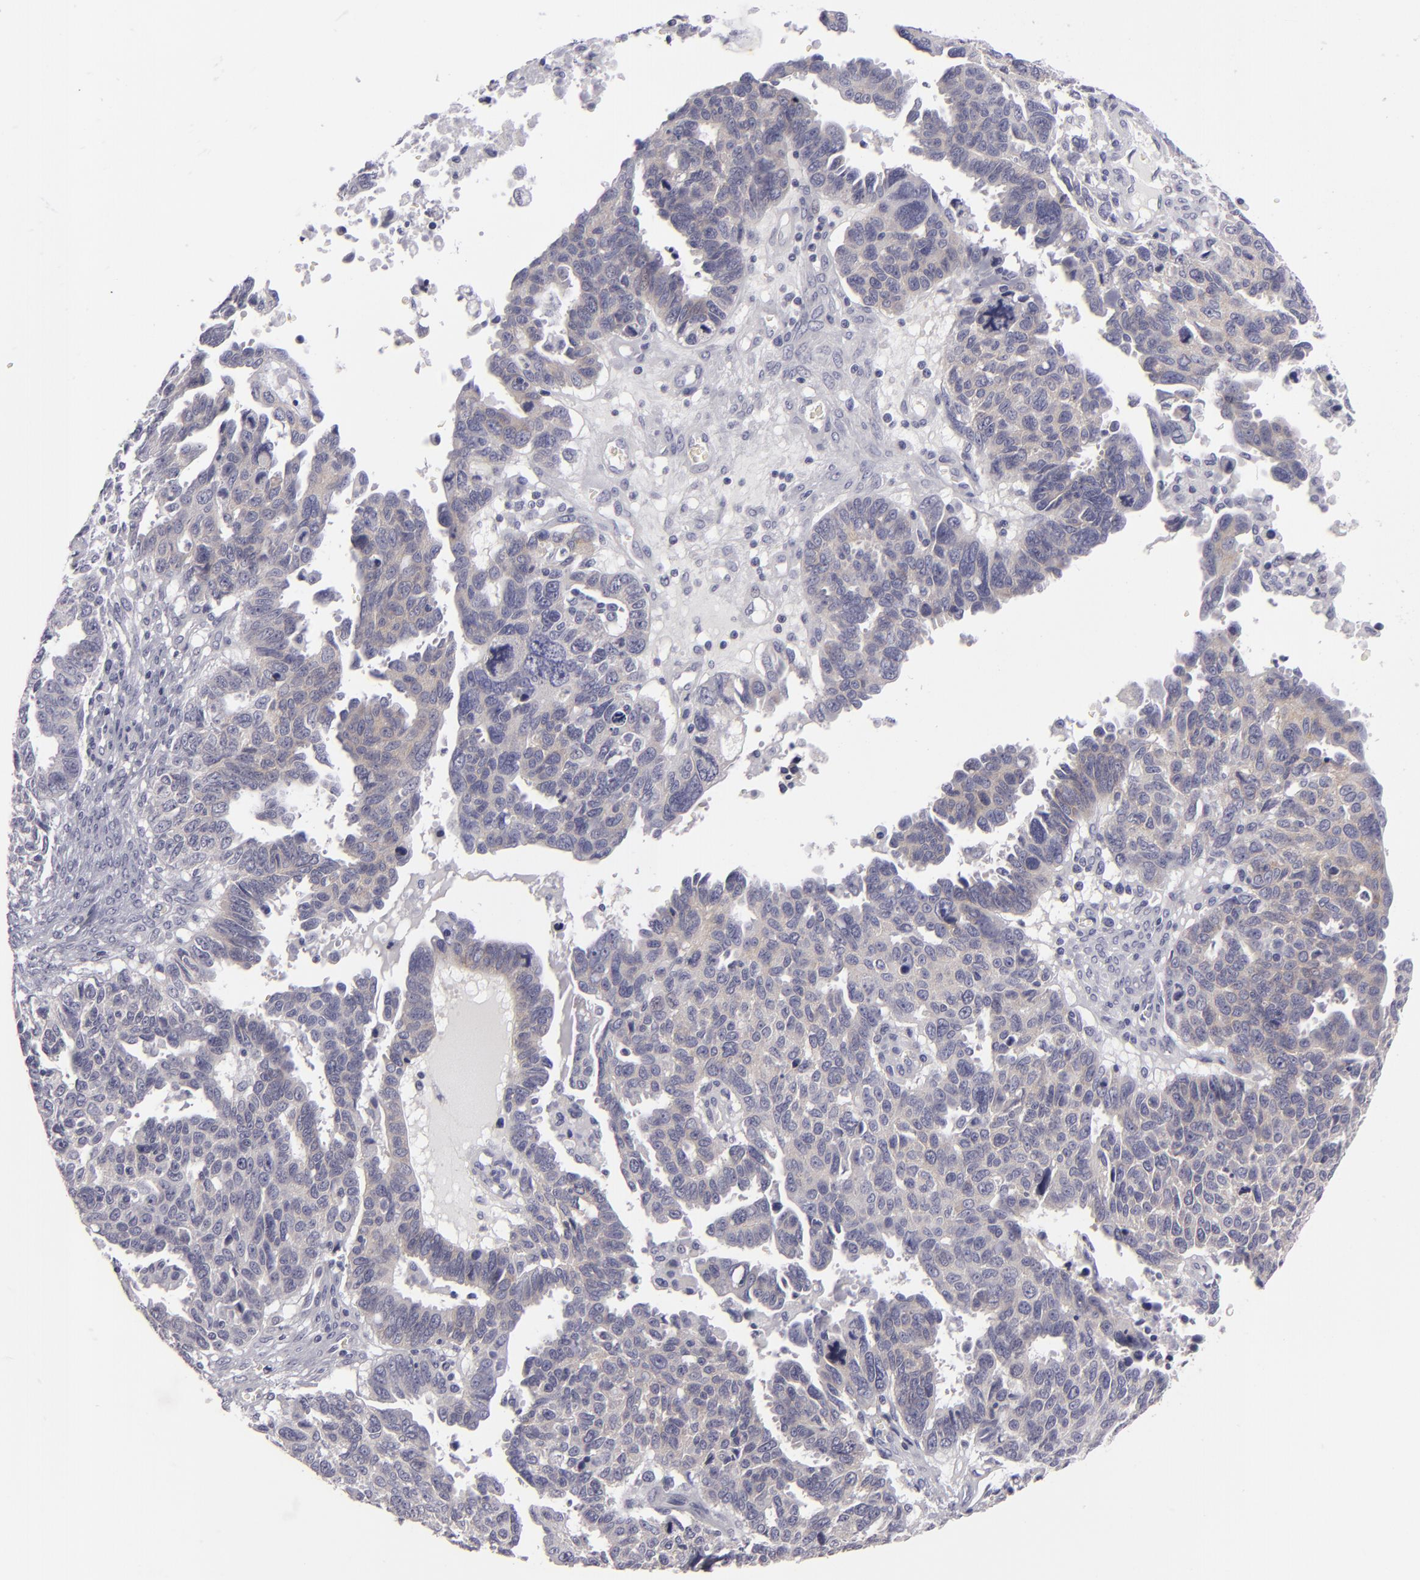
{"staining": {"intensity": "negative", "quantity": "none", "location": "none"}, "tissue": "ovarian cancer", "cell_type": "Tumor cells", "image_type": "cancer", "snomed": [{"axis": "morphology", "description": "Carcinoma, endometroid"}, {"axis": "morphology", "description": "Cystadenocarcinoma, serous, NOS"}, {"axis": "topography", "description": "Ovary"}], "caption": "High power microscopy histopathology image of an immunohistochemistry photomicrograph of ovarian cancer, revealing no significant expression in tumor cells.", "gene": "DLG4", "patient": {"sex": "female", "age": 45}}